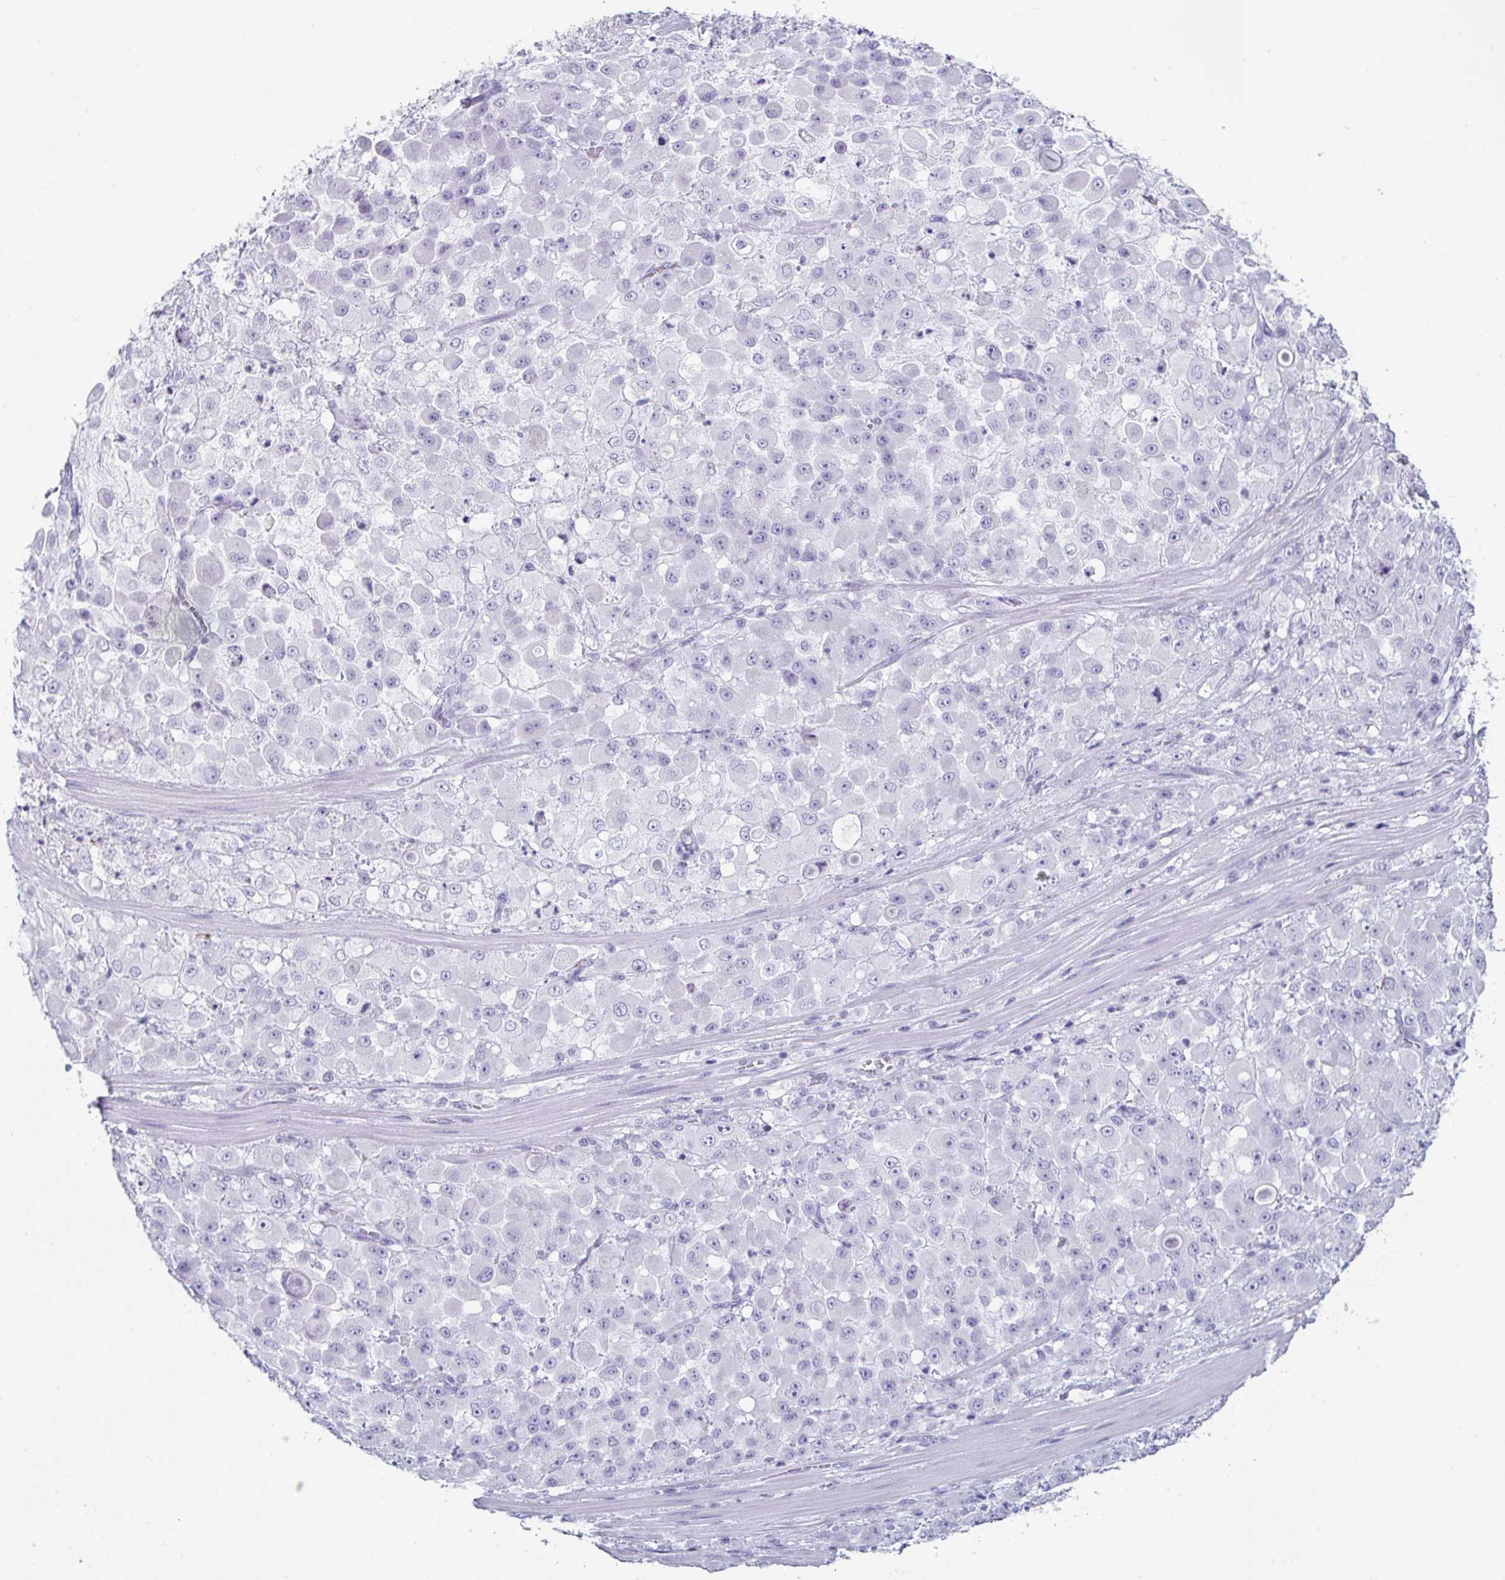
{"staining": {"intensity": "negative", "quantity": "none", "location": "none"}, "tissue": "stomach cancer", "cell_type": "Tumor cells", "image_type": "cancer", "snomed": [{"axis": "morphology", "description": "Adenocarcinoma, NOS"}, {"axis": "topography", "description": "Stomach"}], "caption": "Tumor cells show no significant expression in adenocarcinoma (stomach).", "gene": "CREG2", "patient": {"sex": "female", "age": 76}}